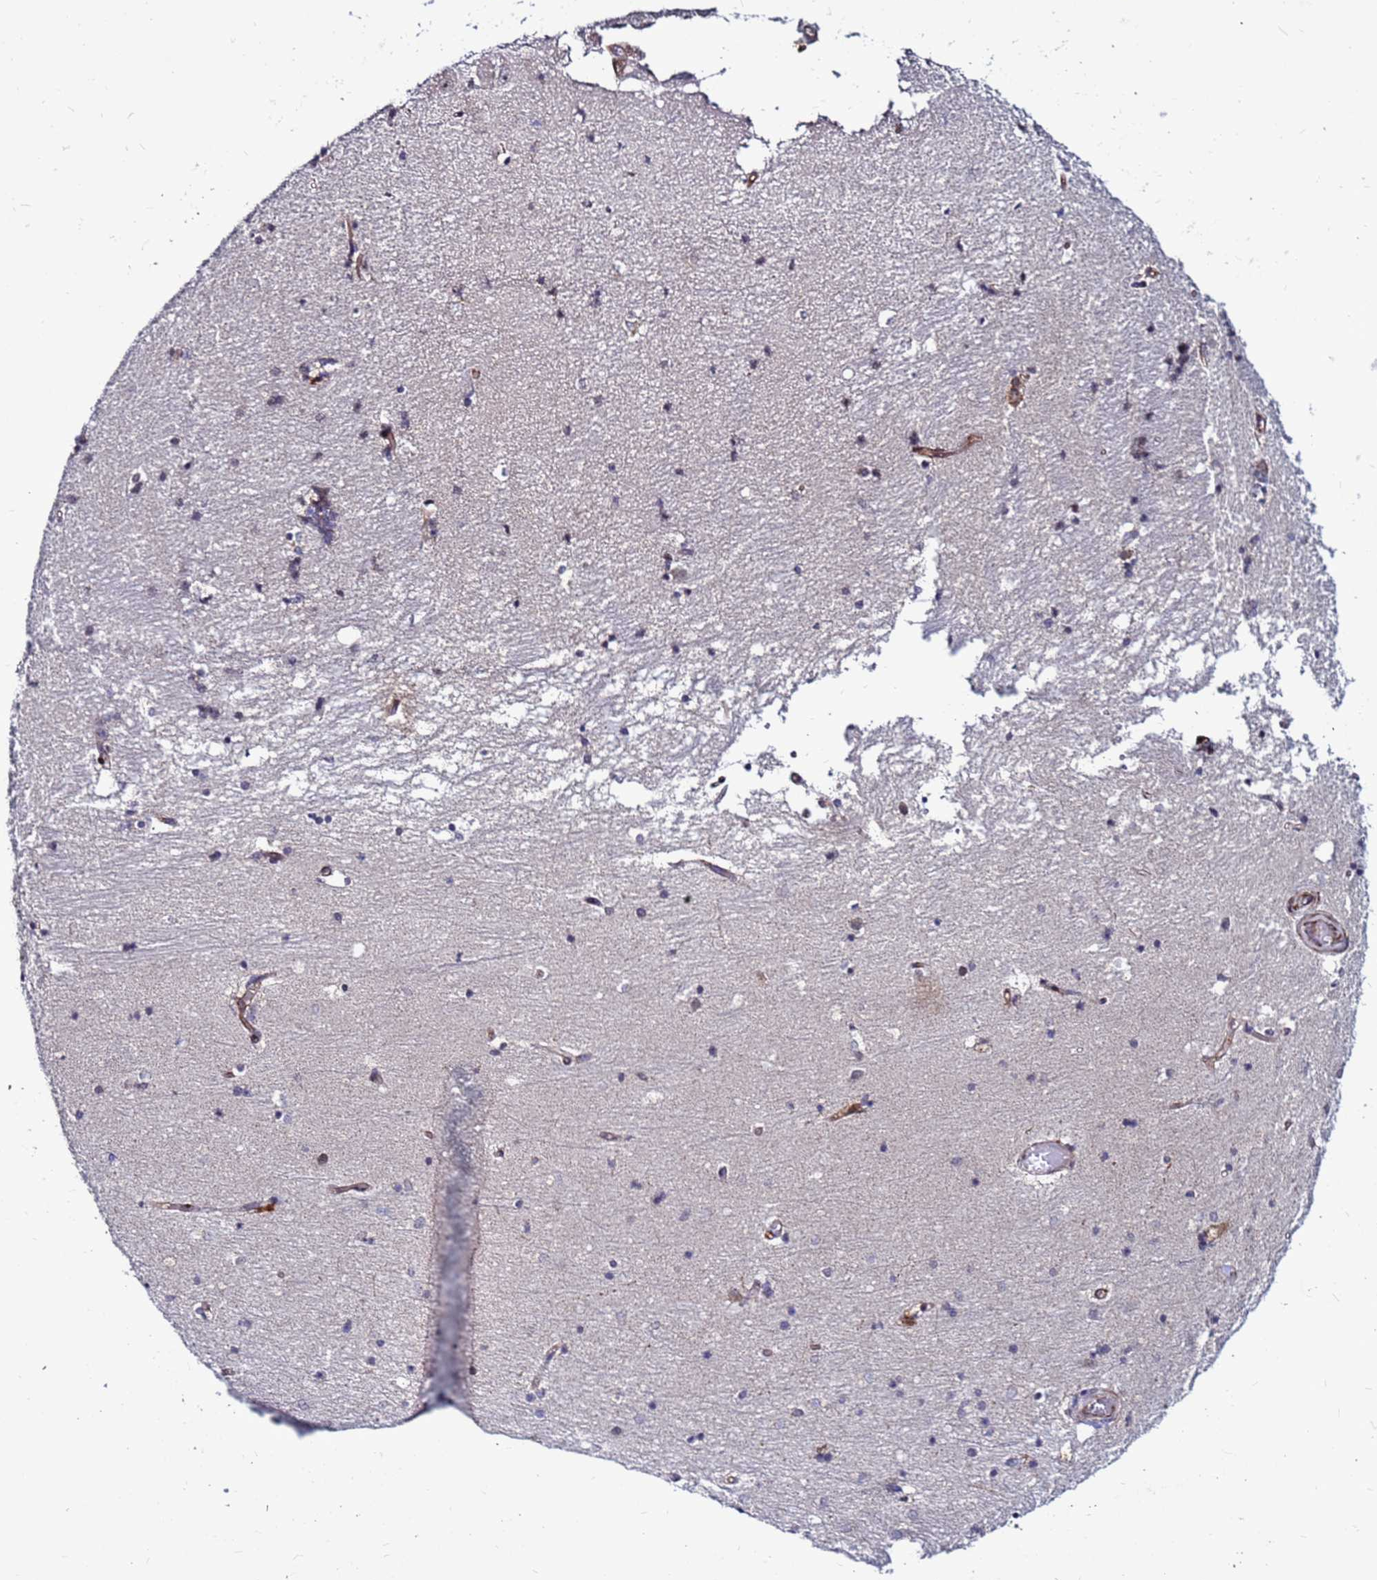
{"staining": {"intensity": "negative", "quantity": "none", "location": "none"}, "tissue": "hippocampus", "cell_type": "Glial cells", "image_type": "normal", "snomed": [{"axis": "morphology", "description": "Normal tissue, NOS"}, {"axis": "topography", "description": "Hippocampus"}], "caption": "Immunohistochemistry photomicrograph of normal hippocampus: hippocampus stained with DAB (3,3'-diaminobenzidine) shows no significant protein staining in glial cells. (DAB (3,3'-diaminobenzidine) immunohistochemistry, high magnification).", "gene": "CLK3", "patient": {"sex": "male", "age": 45}}